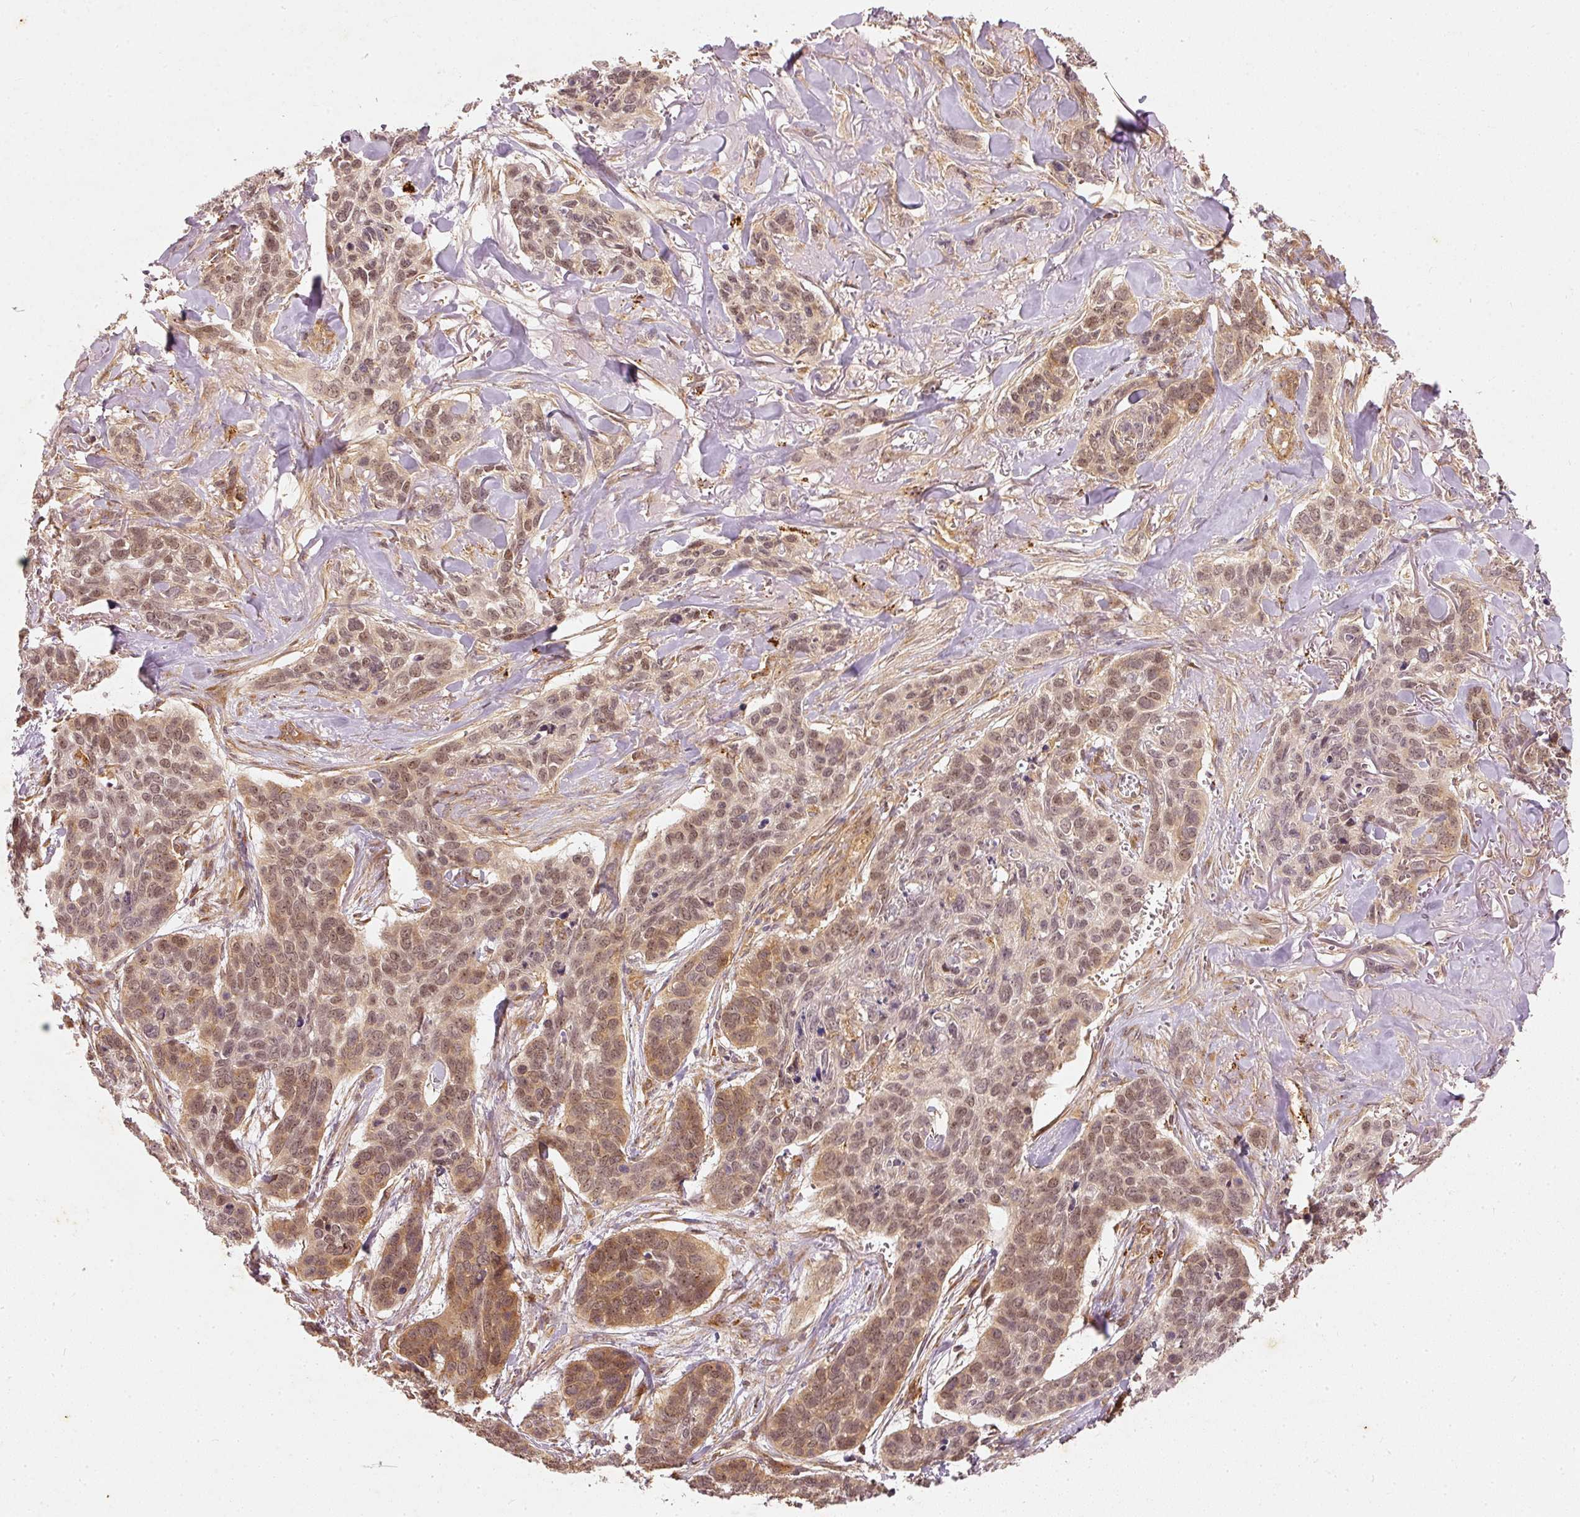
{"staining": {"intensity": "moderate", "quantity": ">75%", "location": "nuclear"}, "tissue": "skin cancer", "cell_type": "Tumor cells", "image_type": "cancer", "snomed": [{"axis": "morphology", "description": "Basal cell carcinoma"}, {"axis": "topography", "description": "Skin"}], "caption": "Skin cancer (basal cell carcinoma) was stained to show a protein in brown. There is medium levels of moderate nuclear positivity in approximately >75% of tumor cells.", "gene": "ZNF580", "patient": {"sex": "male", "age": 86}}